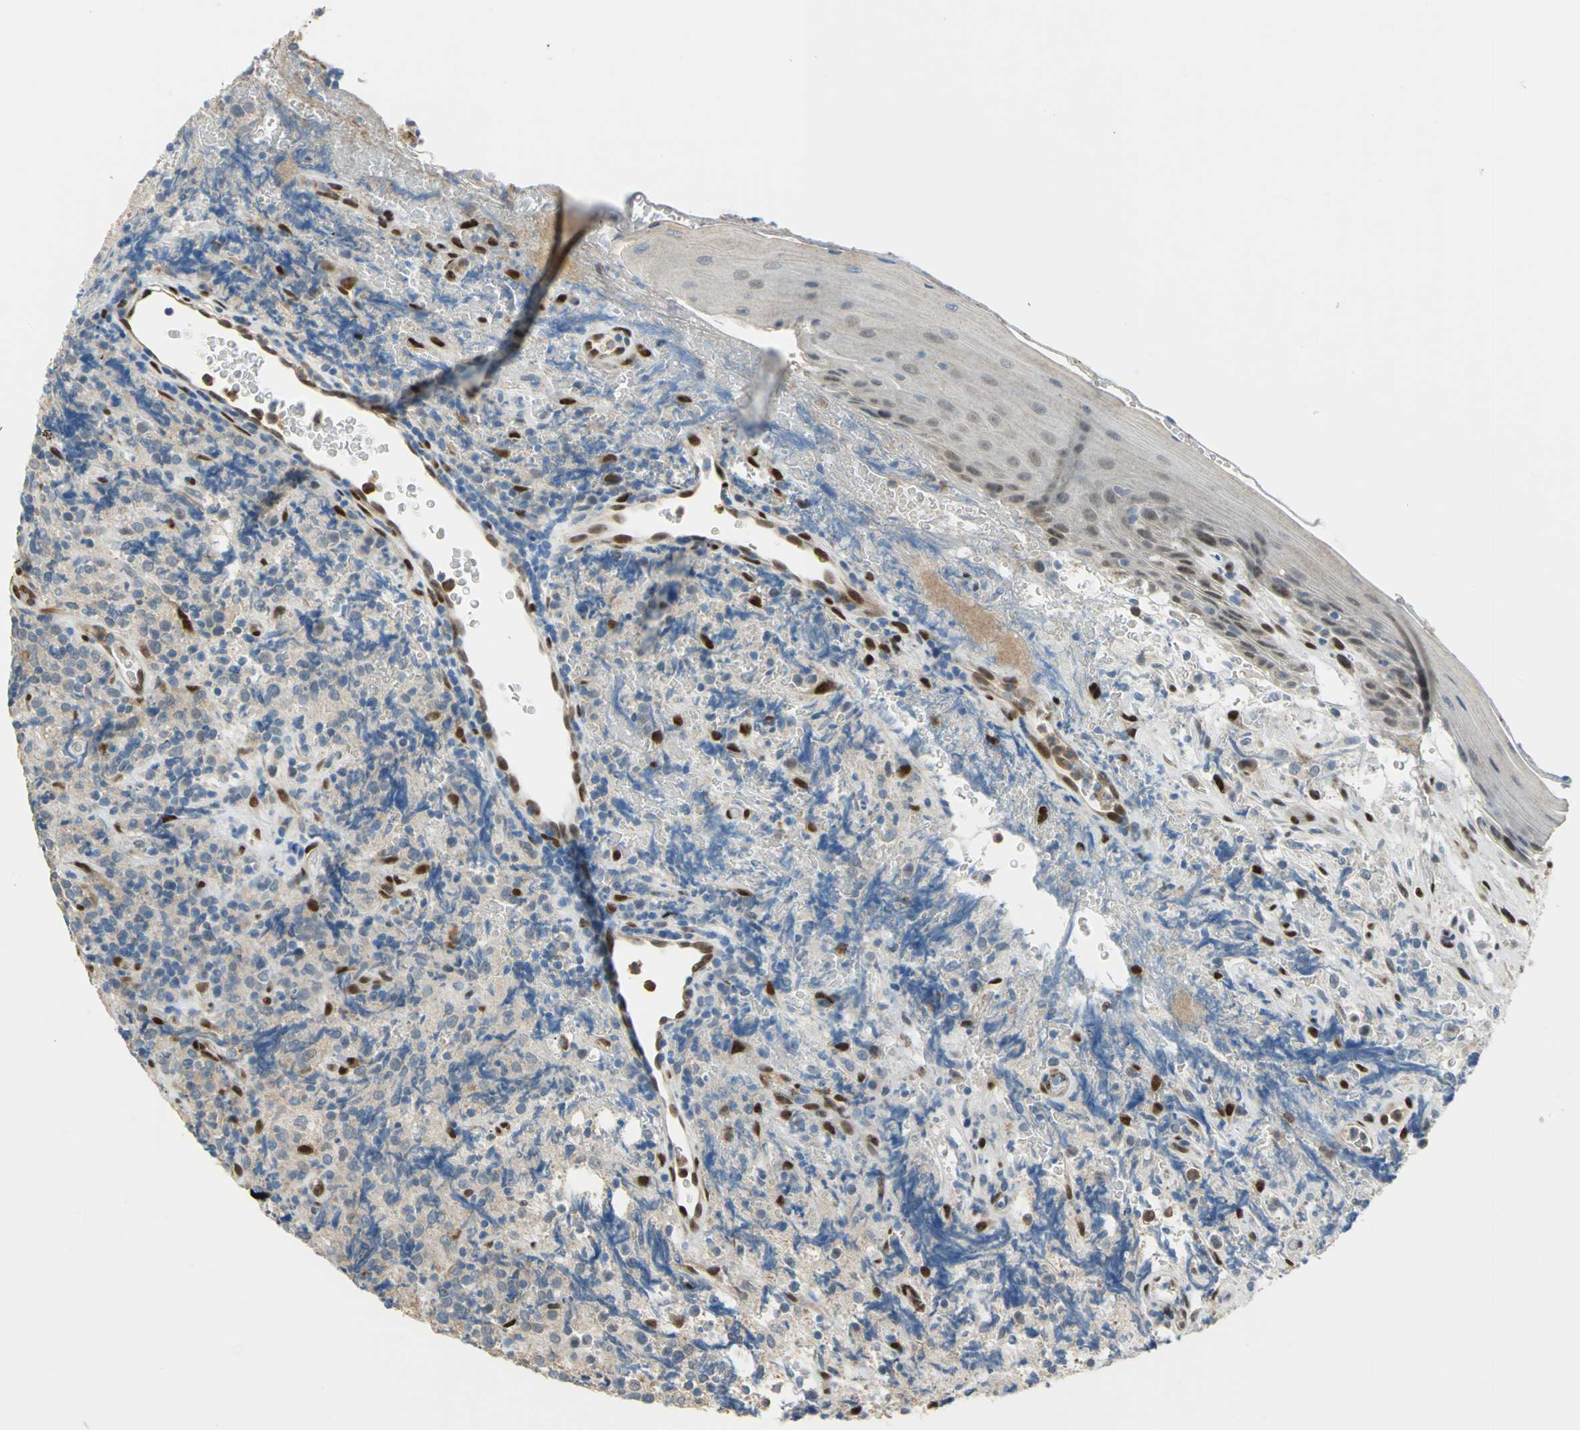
{"staining": {"intensity": "weak", "quantity": ">75%", "location": "cytoplasmic/membranous"}, "tissue": "lymphoma", "cell_type": "Tumor cells", "image_type": "cancer", "snomed": [{"axis": "morphology", "description": "Malignant lymphoma, non-Hodgkin's type, High grade"}, {"axis": "topography", "description": "Tonsil"}], "caption": "Lymphoma stained with immunohistochemistry exhibits weak cytoplasmic/membranous positivity in about >75% of tumor cells.", "gene": "RBFOX2", "patient": {"sex": "female", "age": 36}}